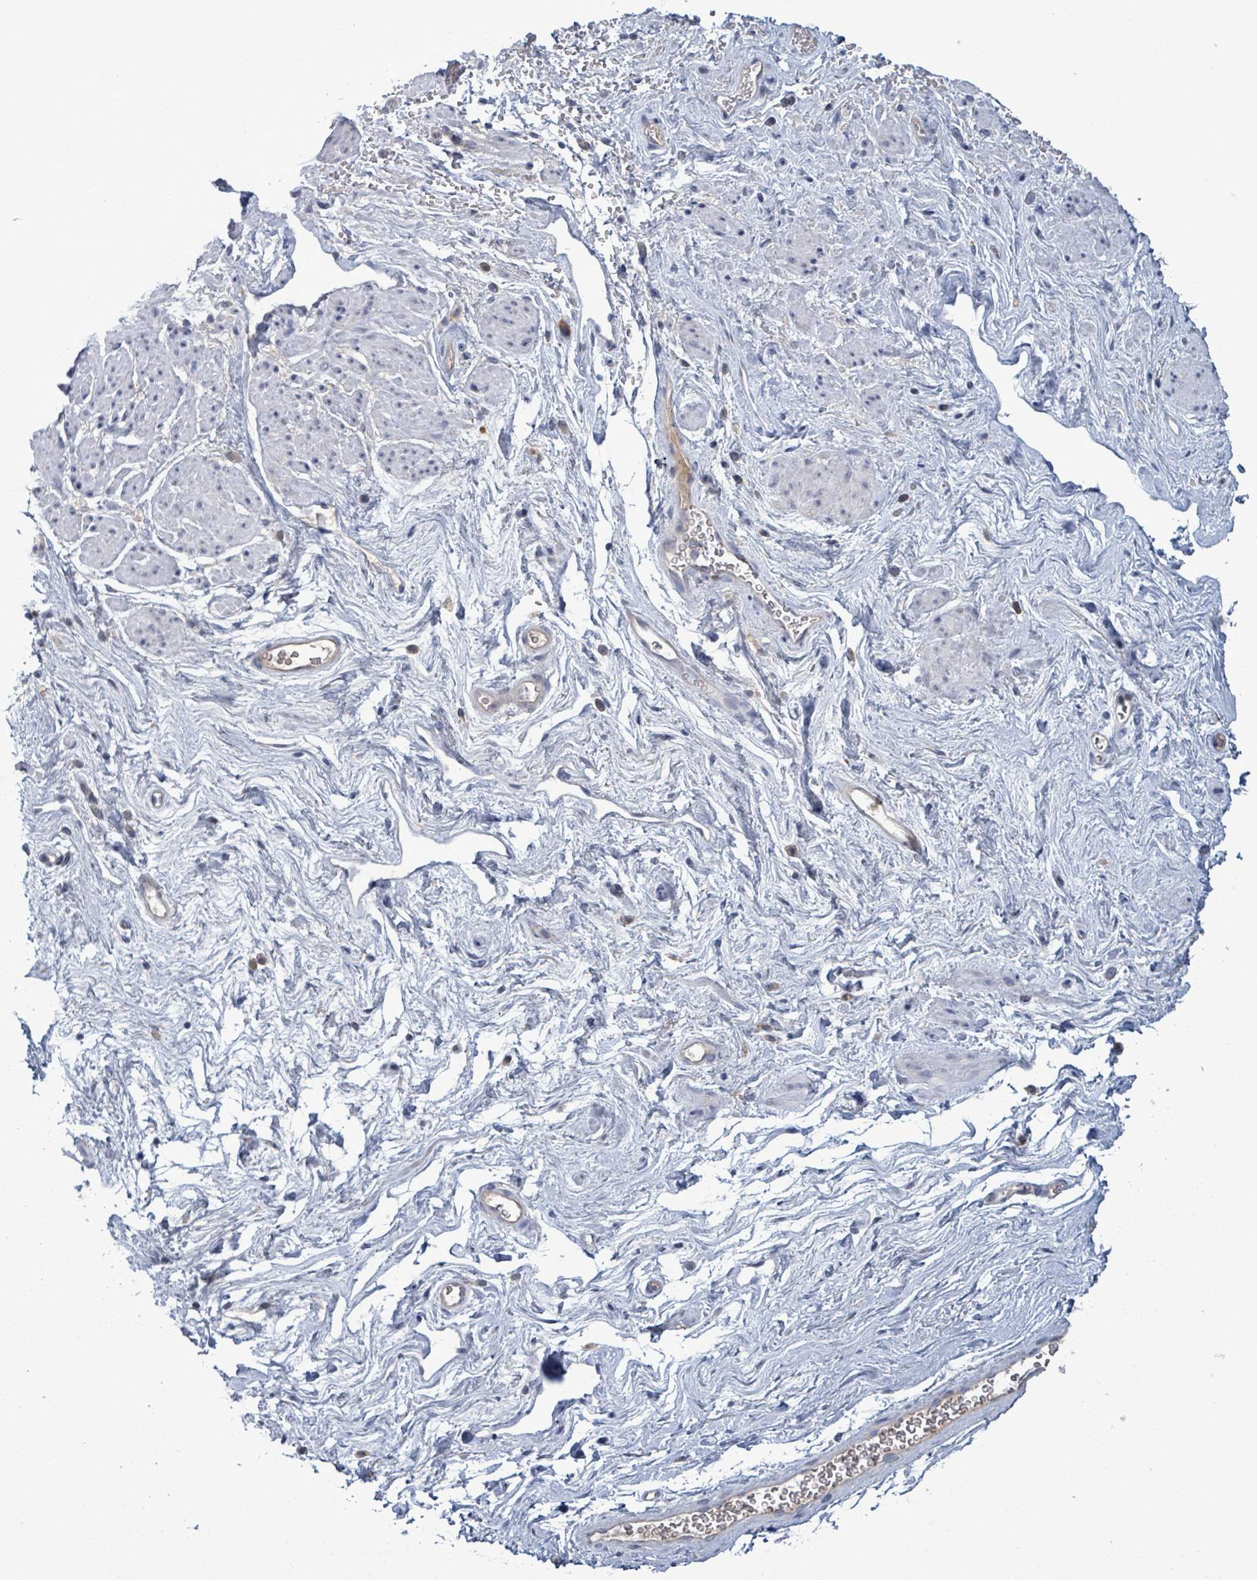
{"staining": {"intensity": "negative", "quantity": "none", "location": "none"}, "tissue": "smooth muscle", "cell_type": "Smooth muscle cells", "image_type": "normal", "snomed": [{"axis": "morphology", "description": "Normal tissue, NOS"}, {"axis": "topography", "description": "Smooth muscle"}, {"axis": "topography", "description": "Peripheral nerve tissue"}], "caption": "This is an IHC photomicrograph of normal smooth muscle. There is no staining in smooth muscle cells.", "gene": "ATP13A1", "patient": {"sex": "male", "age": 69}}